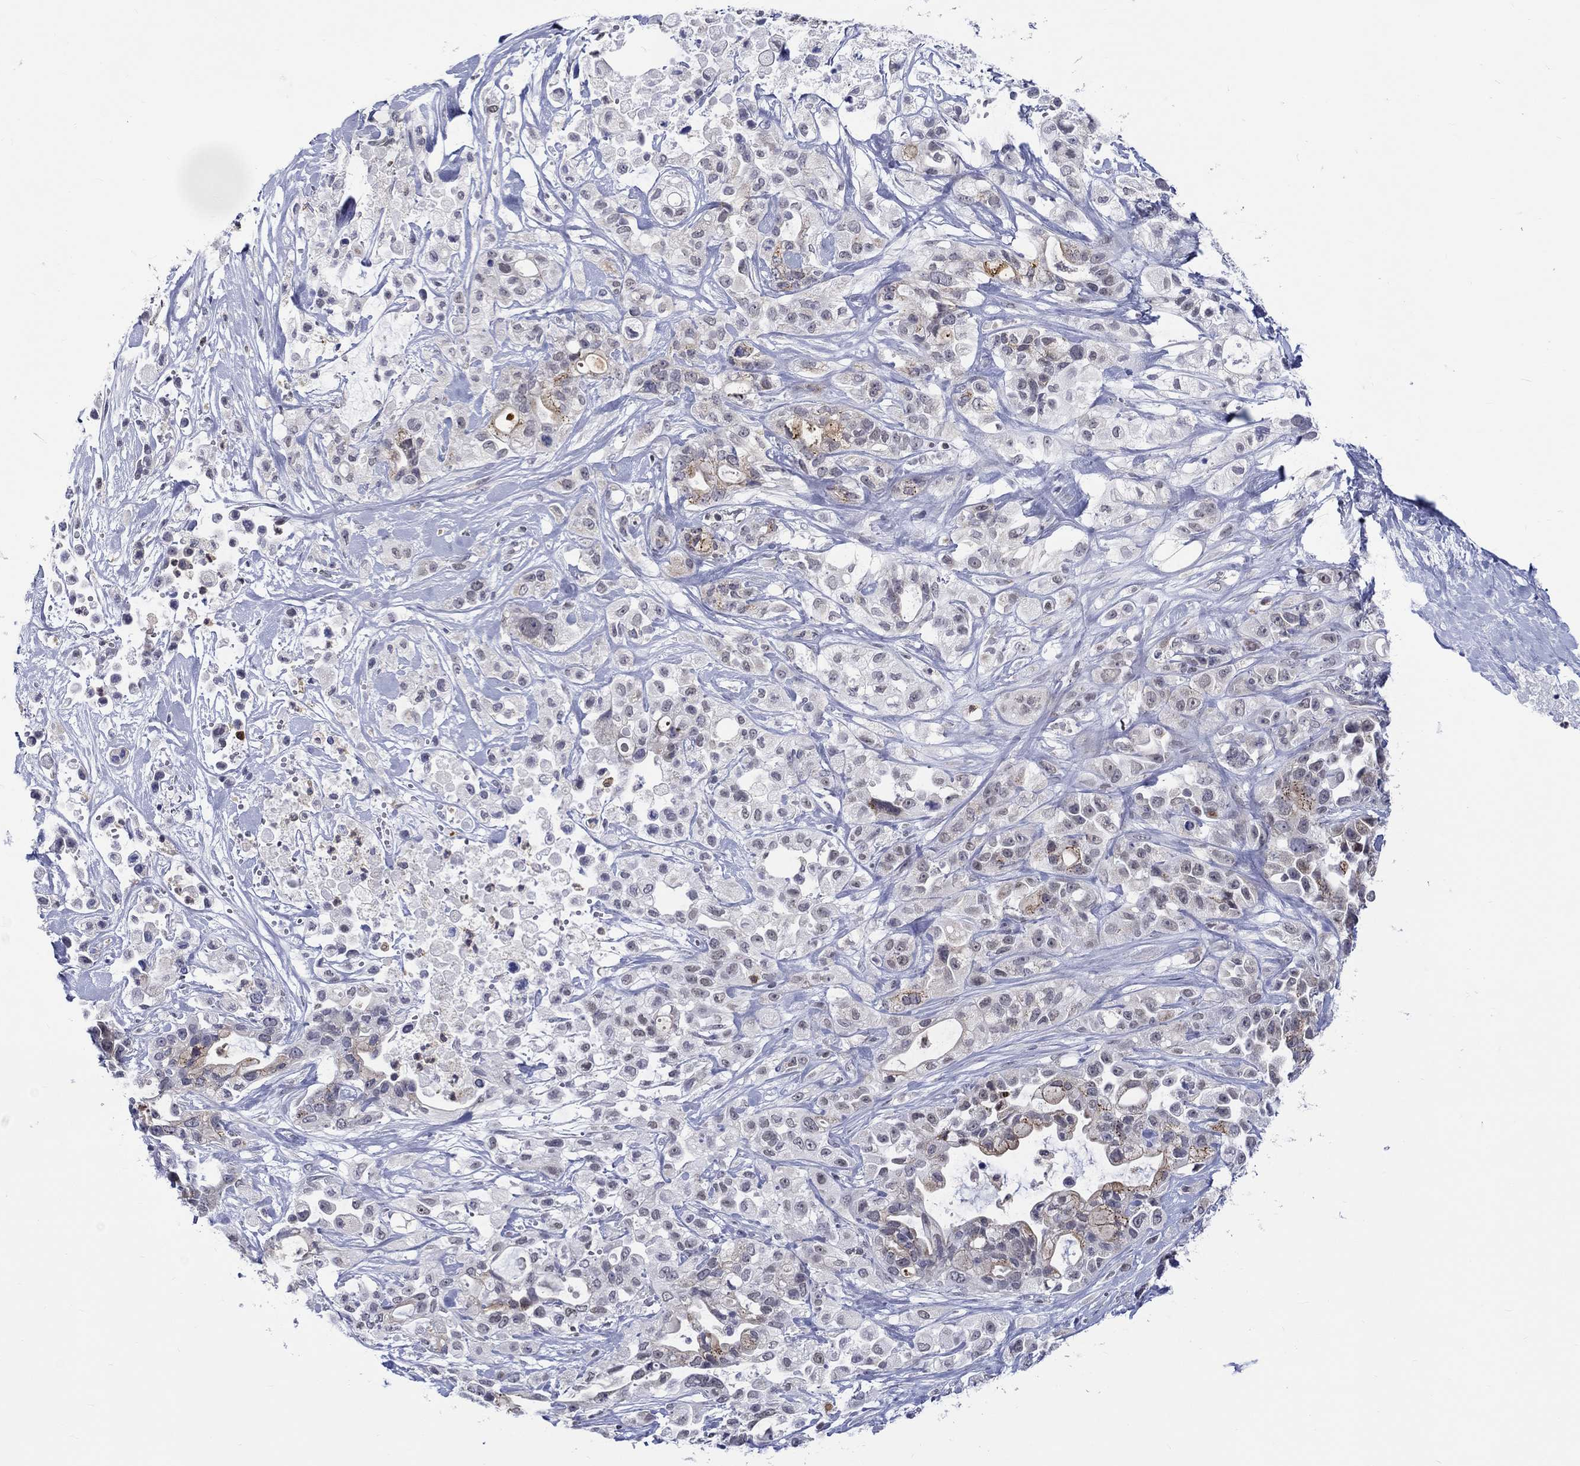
{"staining": {"intensity": "moderate", "quantity": "<25%", "location": "cytoplasmic/membranous"}, "tissue": "pancreatic cancer", "cell_type": "Tumor cells", "image_type": "cancer", "snomed": [{"axis": "morphology", "description": "Adenocarcinoma, NOS"}, {"axis": "topography", "description": "Pancreas"}], "caption": "Human pancreatic adenocarcinoma stained with a brown dye shows moderate cytoplasmic/membranous positive staining in about <25% of tumor cells.", "gene": "ST6GALNAC1", "patient": {"sex": "male", "age": 44}}